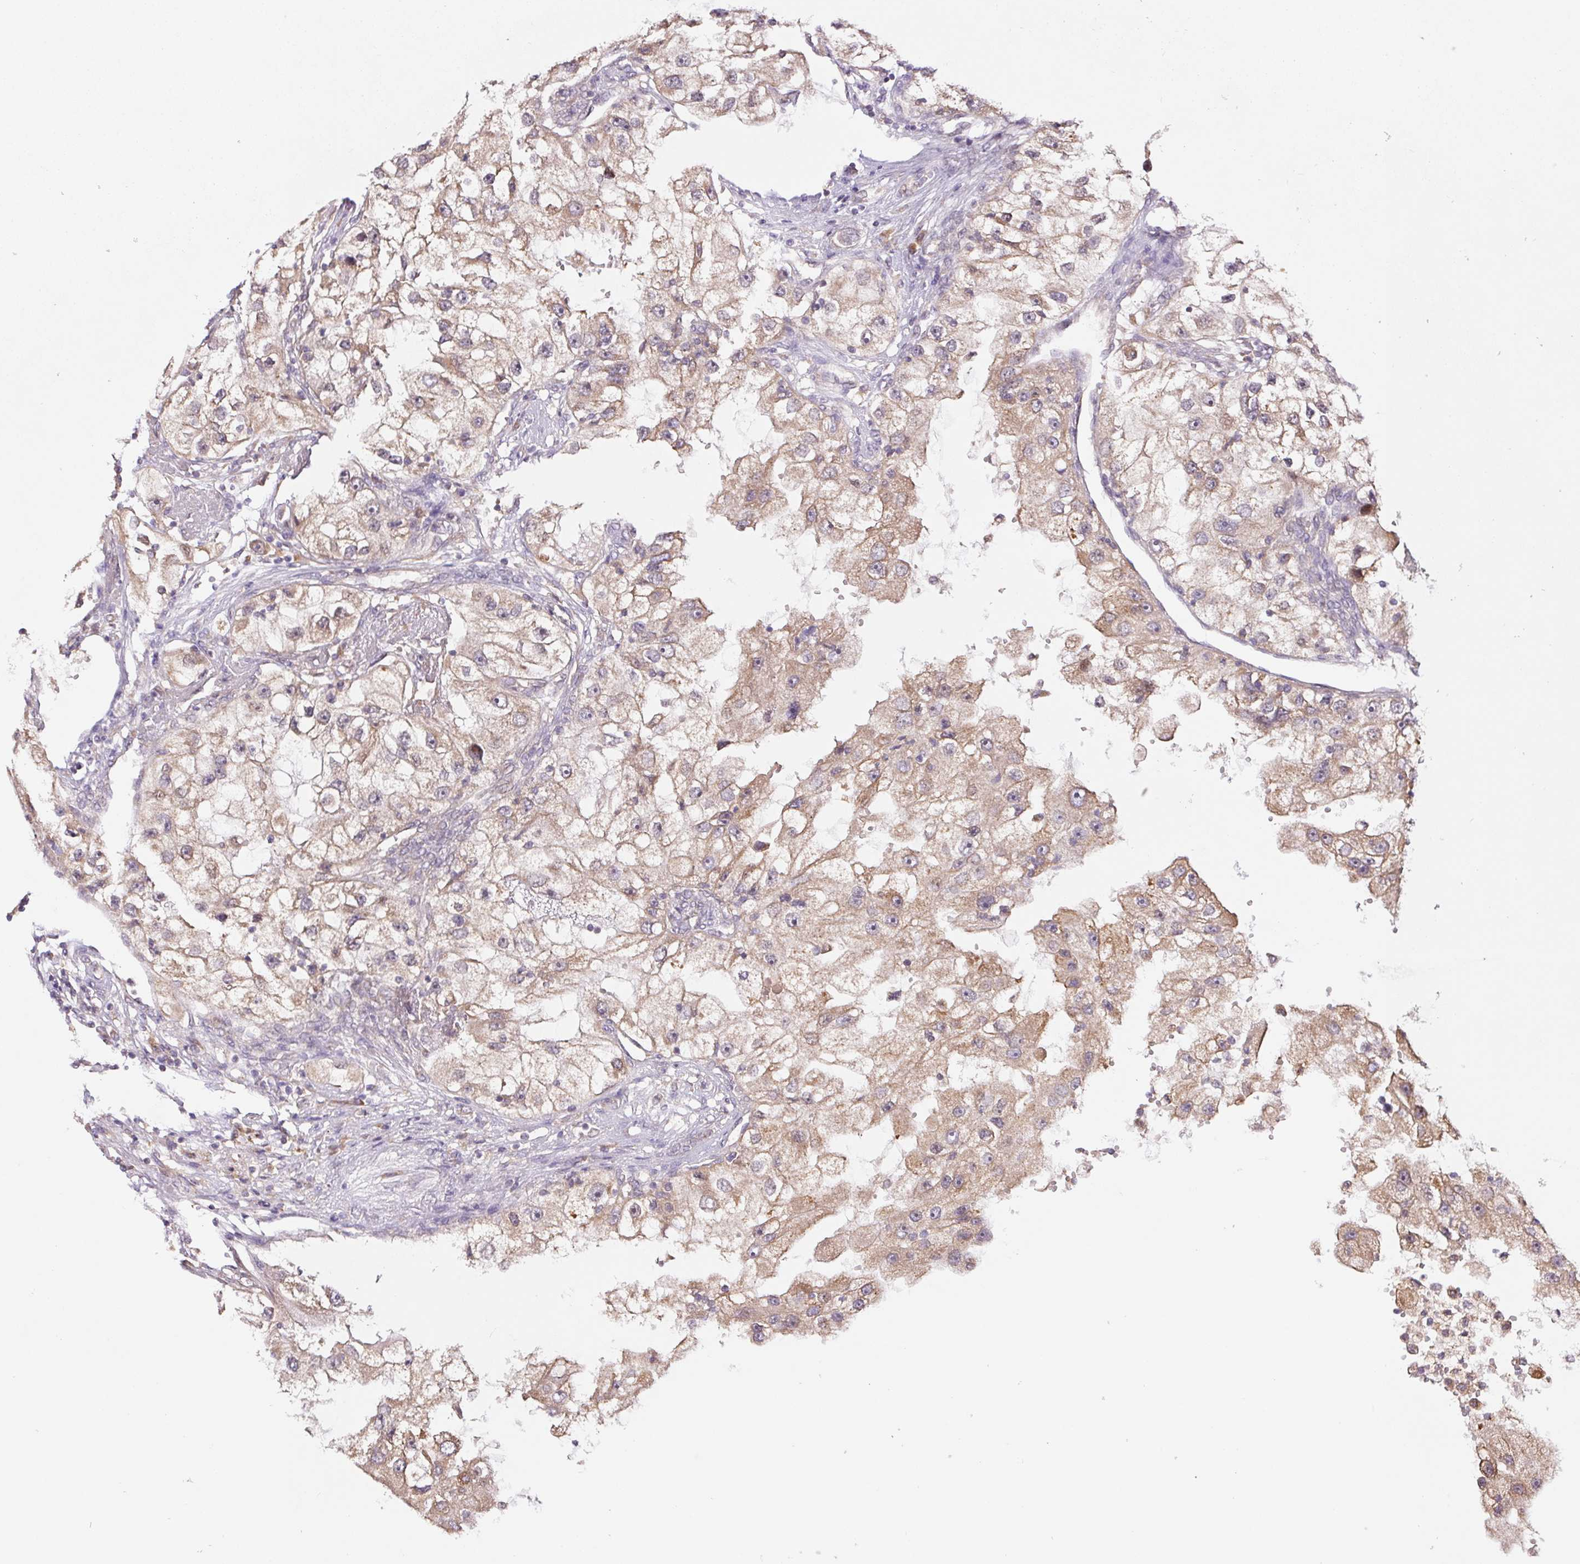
{"staining": {"intensity": "weak", "quantity": "25%-75%", "location": "cytoplasmic/membranous"}, "tissue": "renal cancer", "cell_type": "Tumor cells", "image_type": "cancer", "snomed": [{"axis": "morphology", "description": "Adenocarcinoma, NOS"}, {"axis": "topography", "description": "Kidney"}], "caption": "About 25%-75% of tumor cells in human renal adenocarcinoma demonstrate weak cytoplasmic/membranous protein staining as visualized by brown immunohistochemical staining.", "gene": "RRM1", "patient": {"sex": "male", "age": 63}}